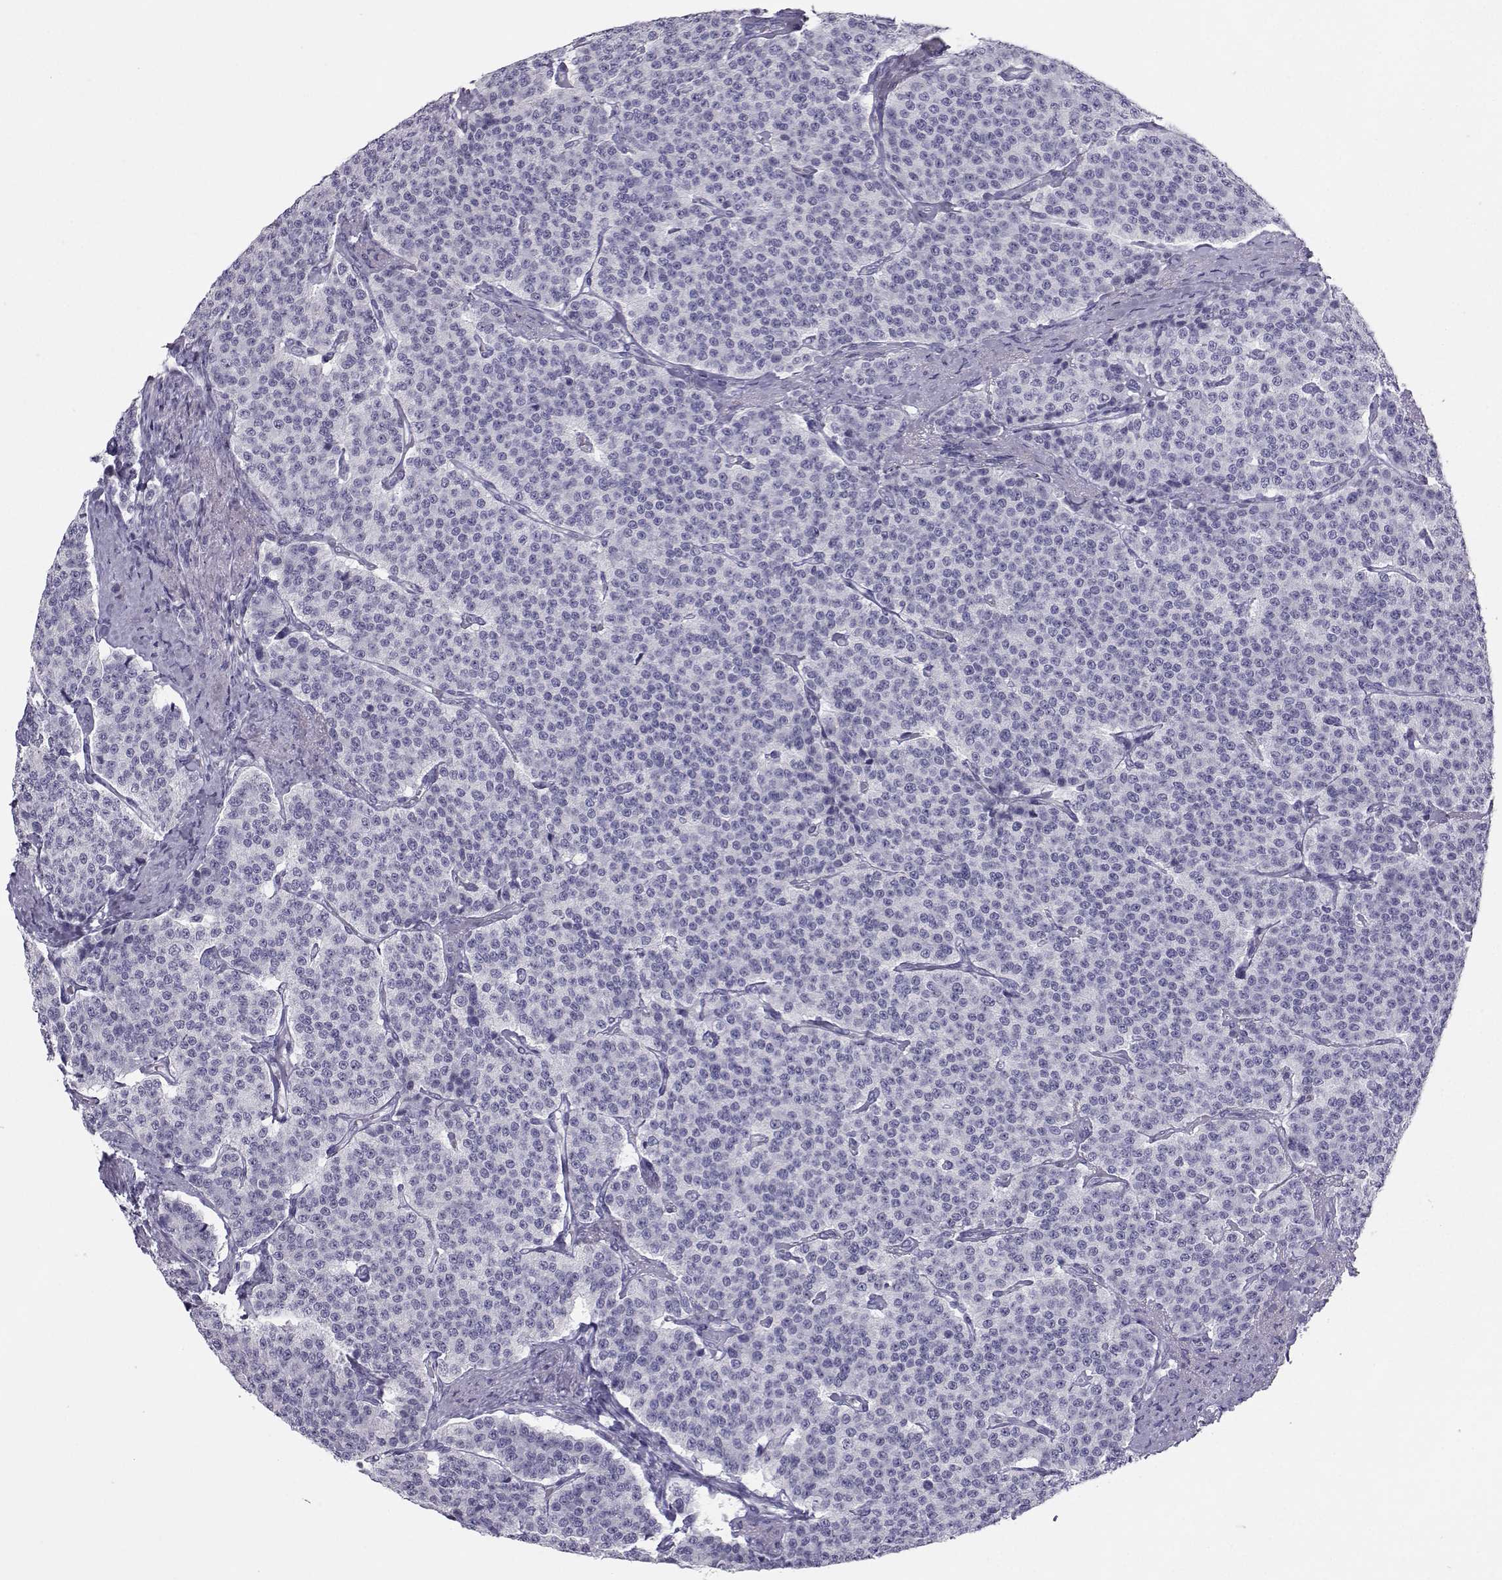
{"staining": {"intensity": "negative", "quantity": "none", "location": "none"}, "tissue": "carcinoid", "cell_type": "Tumor cells", "image_type": "cancer", "snomed": [{"axis": "morphology", "description": "Carcinoid, malignant, NOS"}, {"axis": "topography", "description": "Small intestine"}], "caption": "Immunohistochemistry image of neoplastic tissue: human carcinoid (malignant) stained with DAB (3,3'-diaminobenzidine) shows no significant protein expression in tumor cells.", "gene": "SST", "patient": {"sex": "female", "age": 58}}